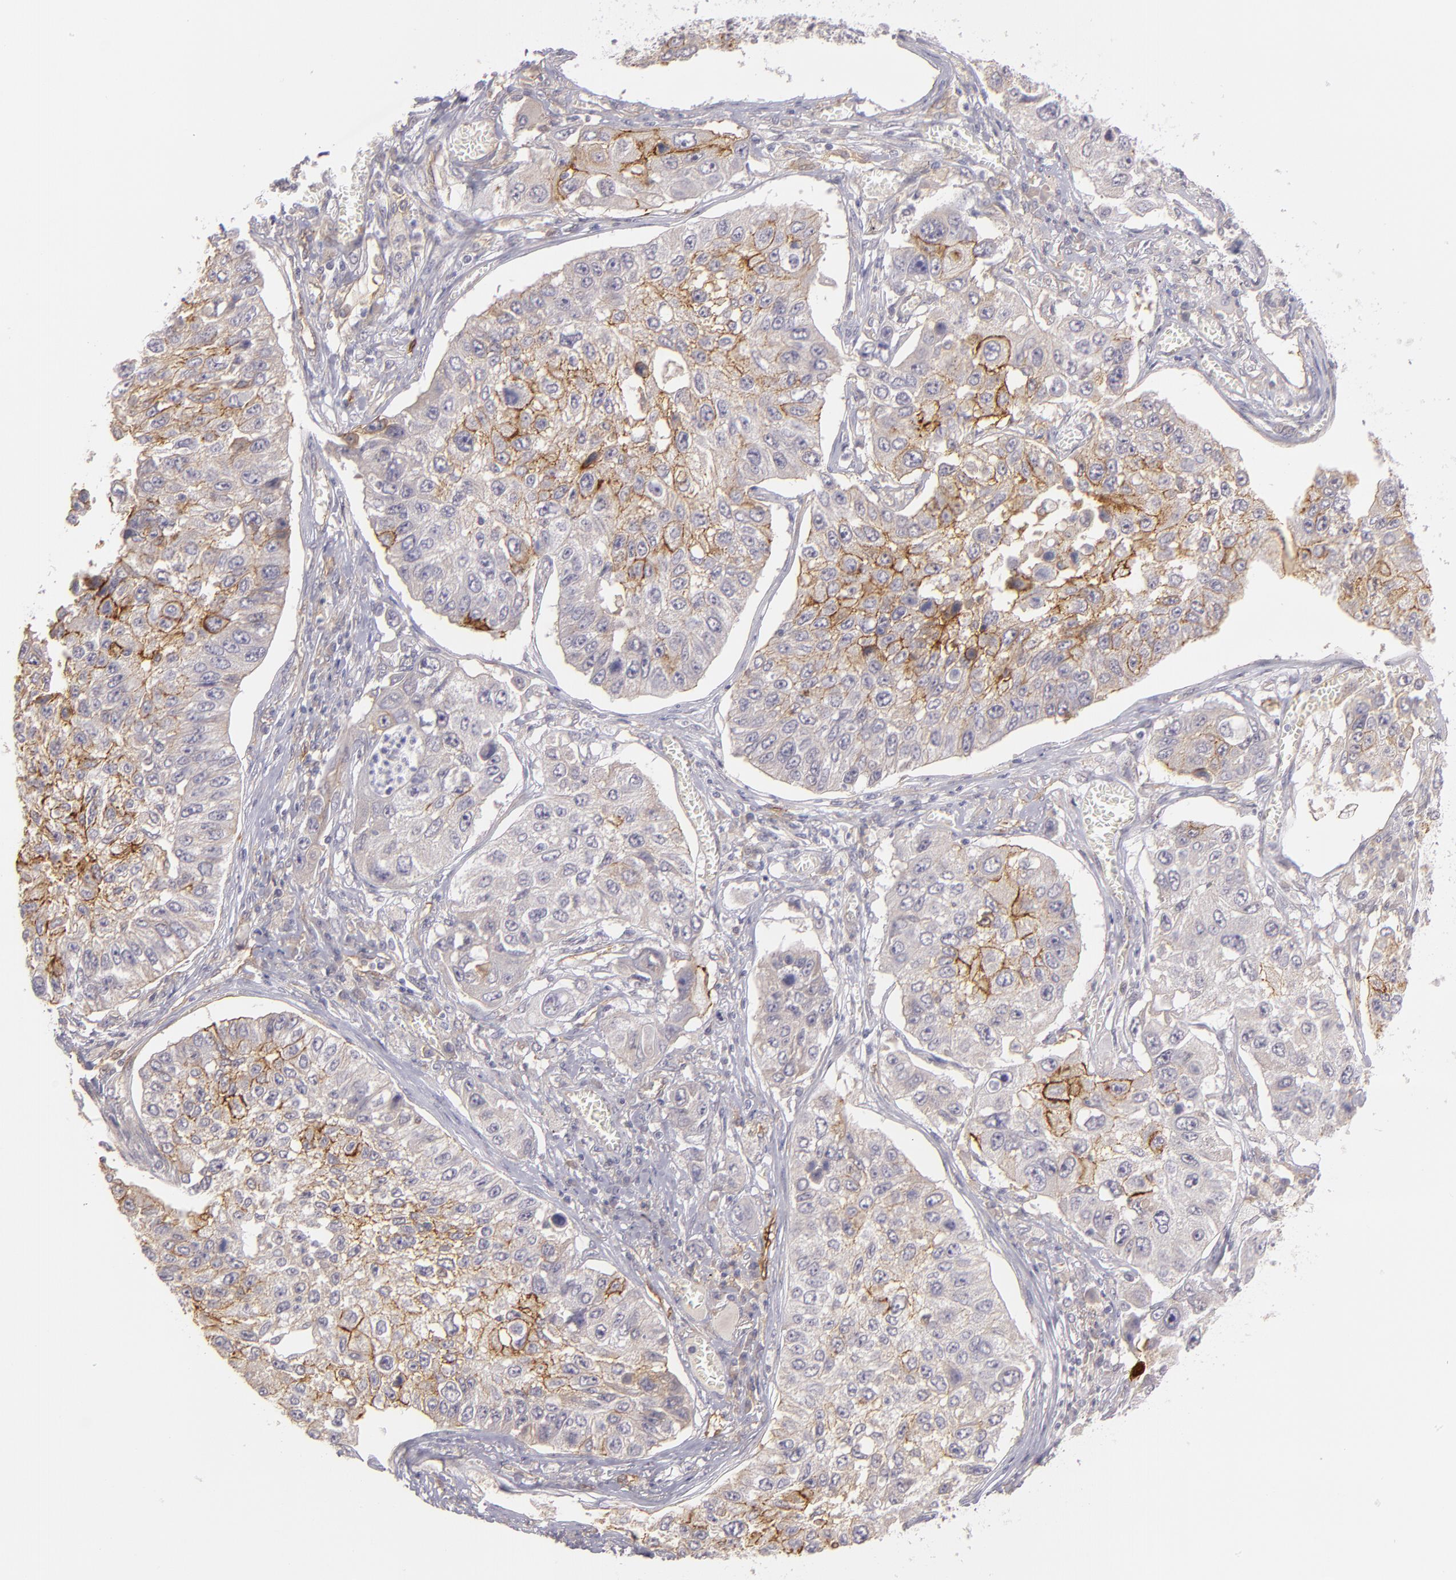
{"staining": {"intensity": "moderate", "quantity": "25%-75%", "location": "cytoplasmic/membranous"}, "tissue": "lung cancer", "cell_type": "Tumor cells", "image_type": "cancer", "snomed": [{"axis": "morphology", "description": "Squamous cell carcinoma, NOS"}, {"axis": "topography", "description": "Lung"}], "caption": "A medium amount of moderate cytoplasmic/membranous positivity is seen in about 25%-75% of tumor cells in lung cancer (squamous cell carcinoma) tissue.", "gene": "THBD", "patient": {"sex": "male", "age": 71}}